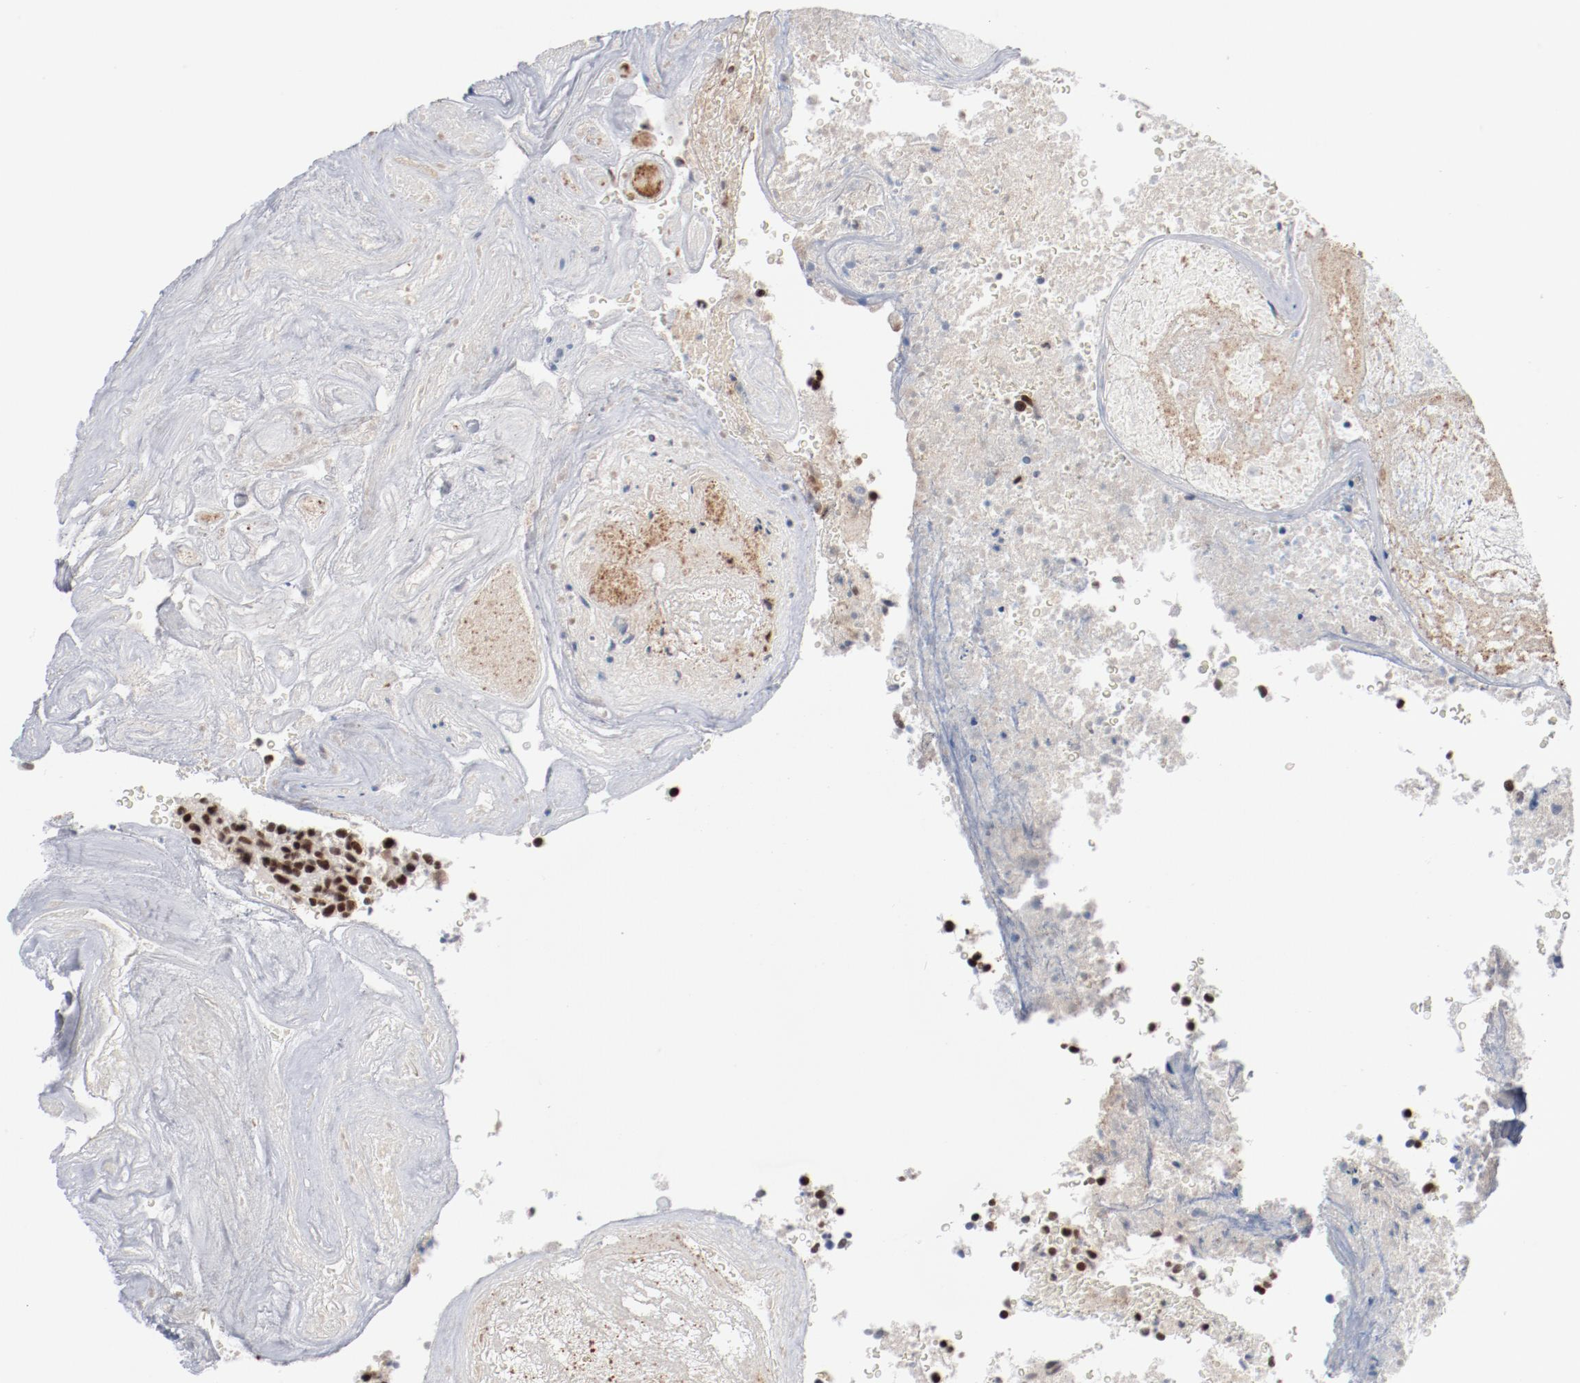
{"staining": {"intensity": "moderate", "quantity": ">75%", "location": "nuclear"}, "tissue": "glioma", "cell_type": "Tumor cells", "image_type": "cancer", "snomed": [{"axis": "morphology", "description": "Normal tissue, NOS"}, {"axis": "morphology", "description": "Glioma, malignant, High grade"}, {"axis": "topography", "description": "Cerebral cortex"}], "caption": "Immunohistochemical staining of malignant glioma (high-grade) displays medium levels of moderate nuclear protein positivity in approximately >75% of tumor cells.", "gene": "BUB3", "patient": {"sex": "male", "age": 75}}